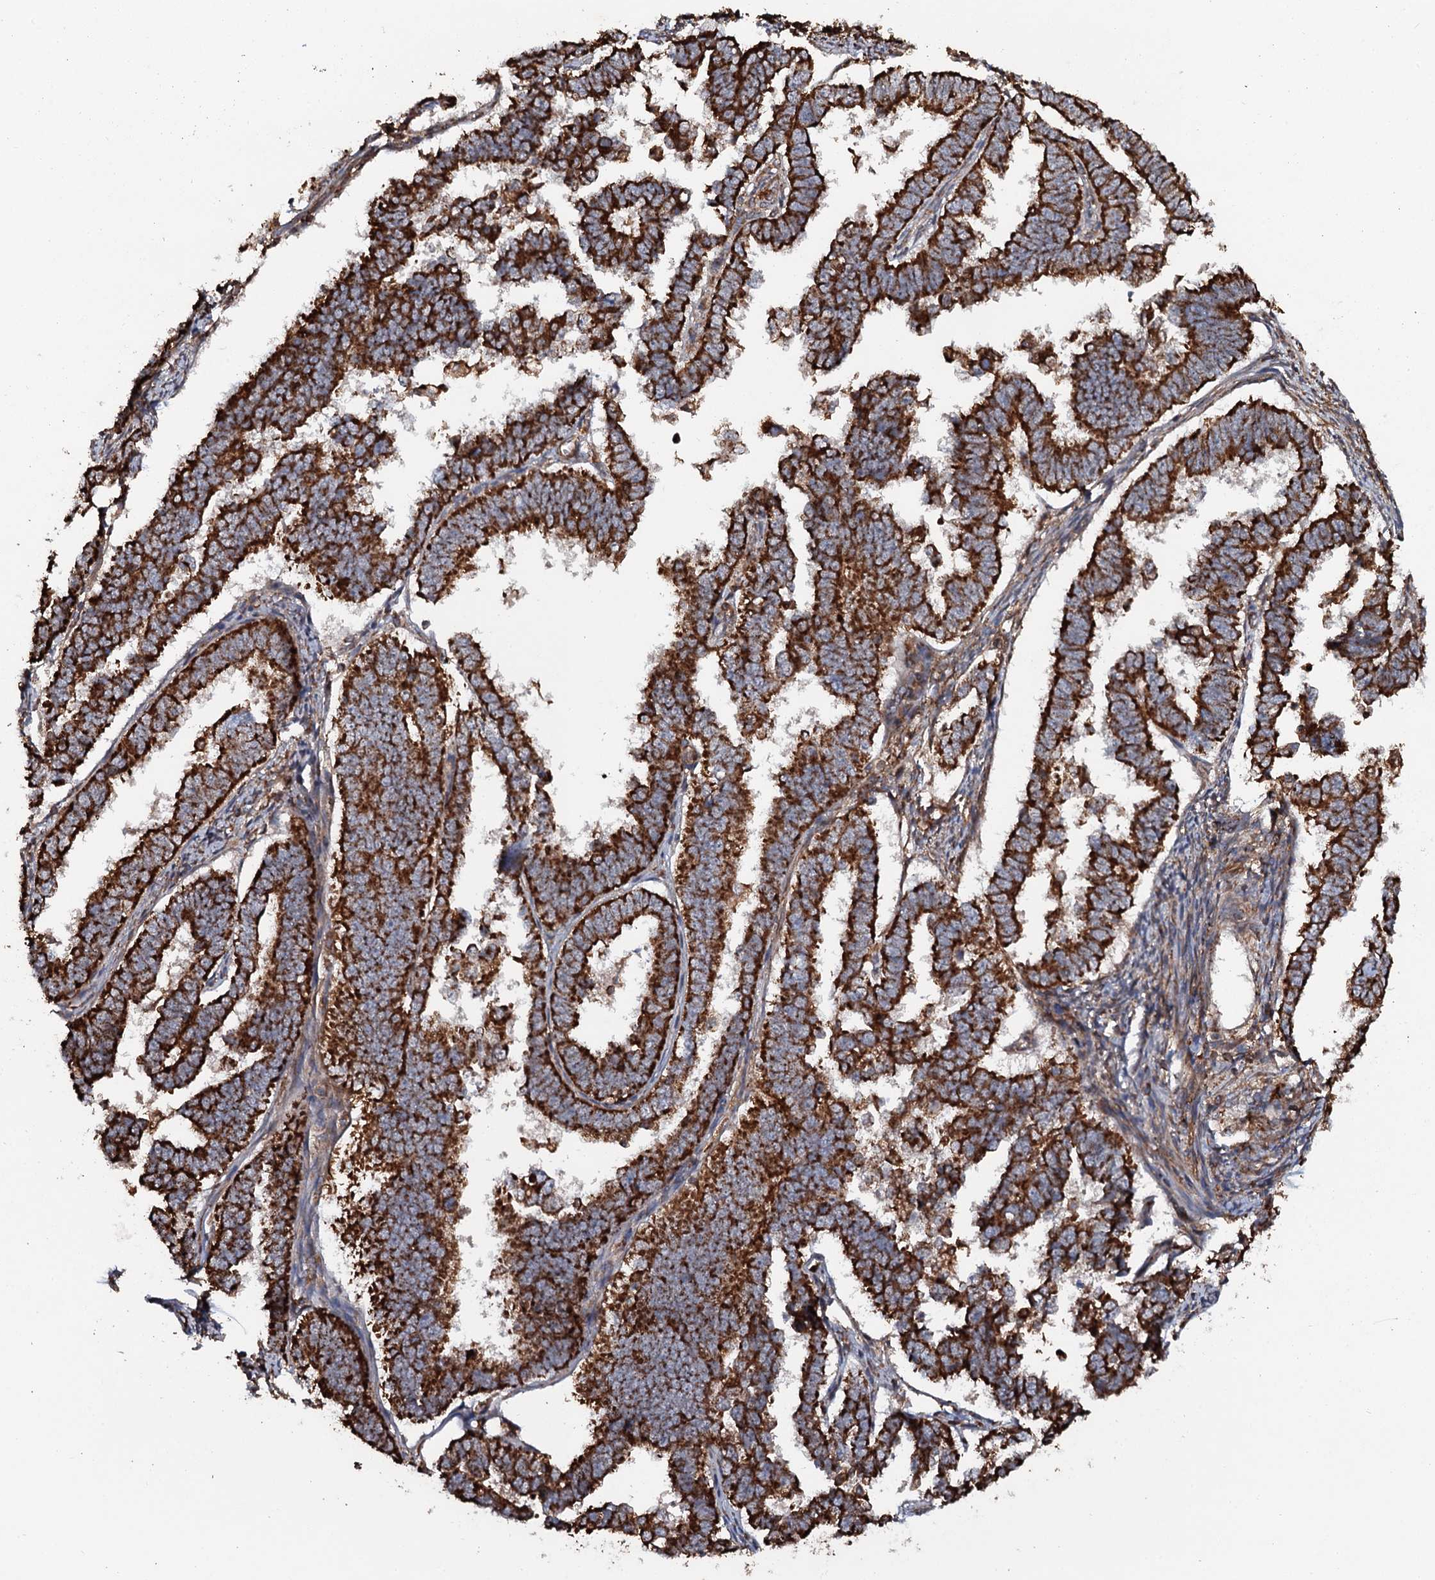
{"staining": {"intensity": "strong", "quantity": ">75%", "location": "cytoplasmic/membranous"}, "tissue": "endometrial cancer", "cell_type": "Tumor cells", "image_type": "cancer", "snomed": [{"axis": "morphology", "description": "Adenocarcinoma, NOS"}, {"axis": "topography", "description": "Endometrium"}], "caption": "Brown immunohistochemical staining in endometrial adenocarcinoma displays strong cytoplasmic/membranous positivity in approximately >75% of tumor cells.", "gene": "VWA8", "patient": {"sex": "female", "age": 75}}